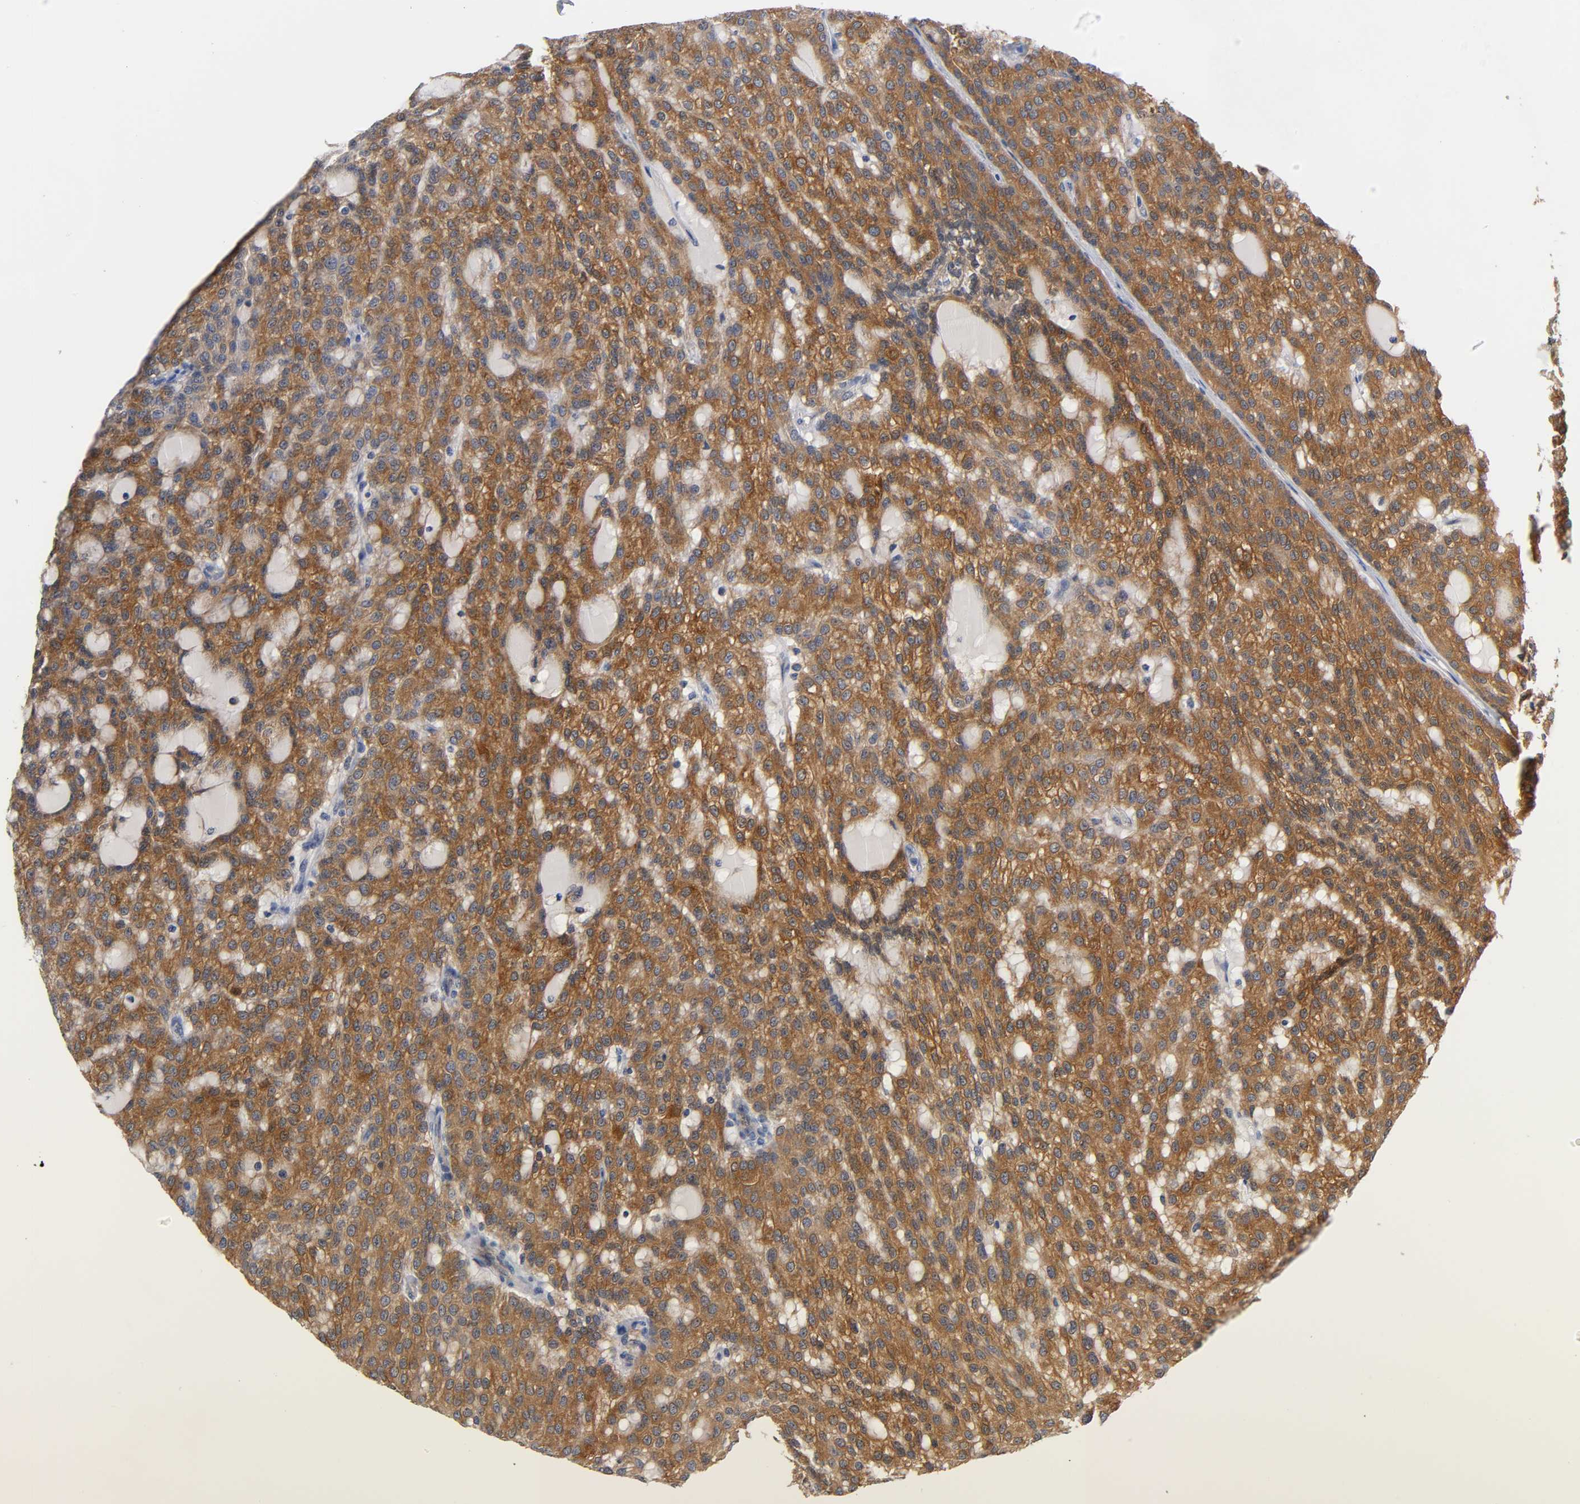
{"staining": {"intensity": "strong", "quantity": ">75%", "location": "cytoplasmic/membranous"}, "tissue": "renal cancer", "cell_type": "Tumor cells", "image_type": "cancer", "snomed": [{"axis": "morphology", "description": "Adenocarcinoma, NOS"}, {"axis": "topography", "description": "Kidney"}], "caption": "Immunohistochemistry (IHC) staining of adenocarcinoma (renal), which demonstrates high levels of strong cytoplasmic/membranous positivity in approximately >75% of tumor cells indicating strong cytoplasmic/membranous protein positivity. The staining was performed using DAB (3,3'-diaminobenzidine) (brown) for protein detection and nuclei were counterstained in hematoxylin (blue).", "gene": "FYN", "patient": {"sex": "male", "age": 63}}